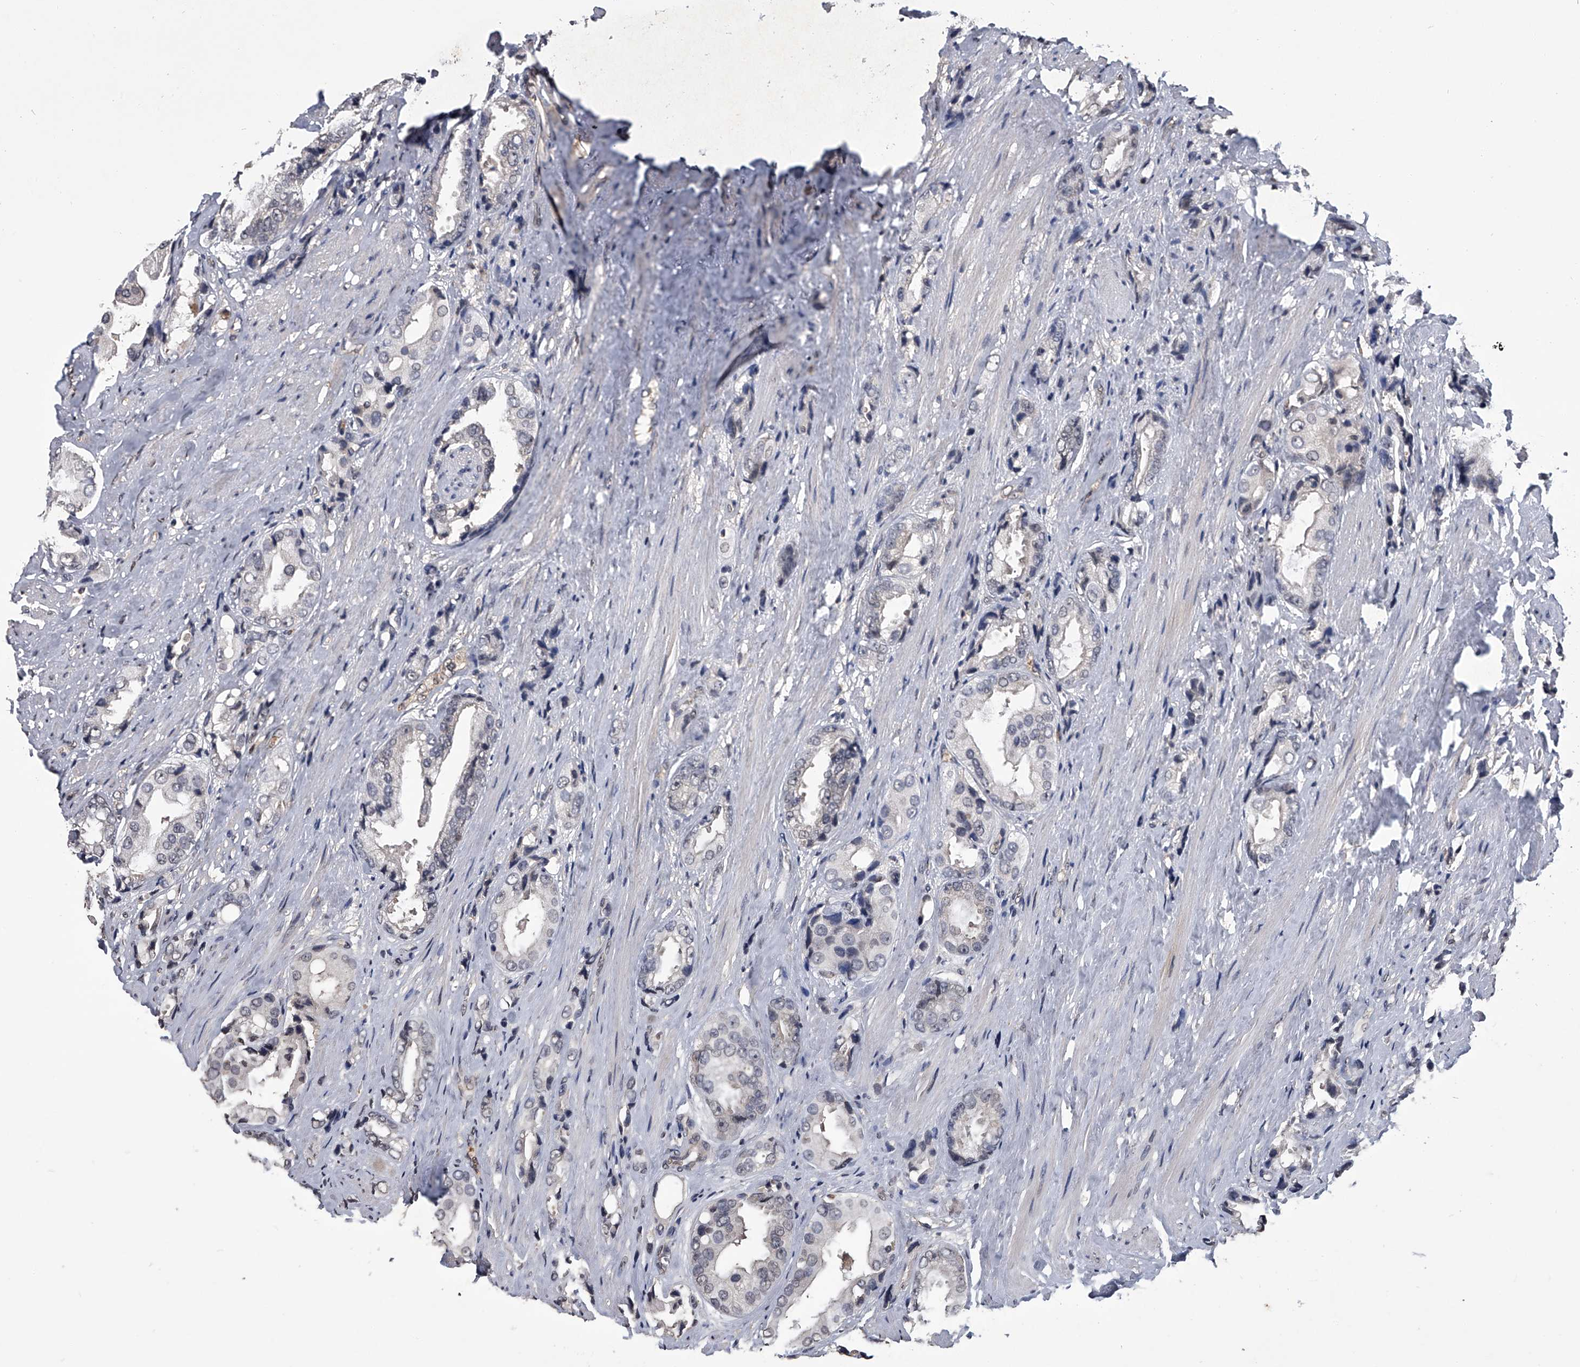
{"staining": {"intensity": "weak", "quantity": "<25%", "location": "nuclear"}, "tissue": "prostate cancer", "cell_type": "Tumor cells", "image_type": "cancer", "snomed": [{"axis": "morphology", "description": "Adenocarcinoma, High grade"}, {"axis": "topography", "description": "Prostate"}], "caption": "Tumor cells show no significant protein staining in prostate adenocarcinoma (high-grade).", "gene": "TSNAX", "patient": {"sex": "male", "age": 61}}